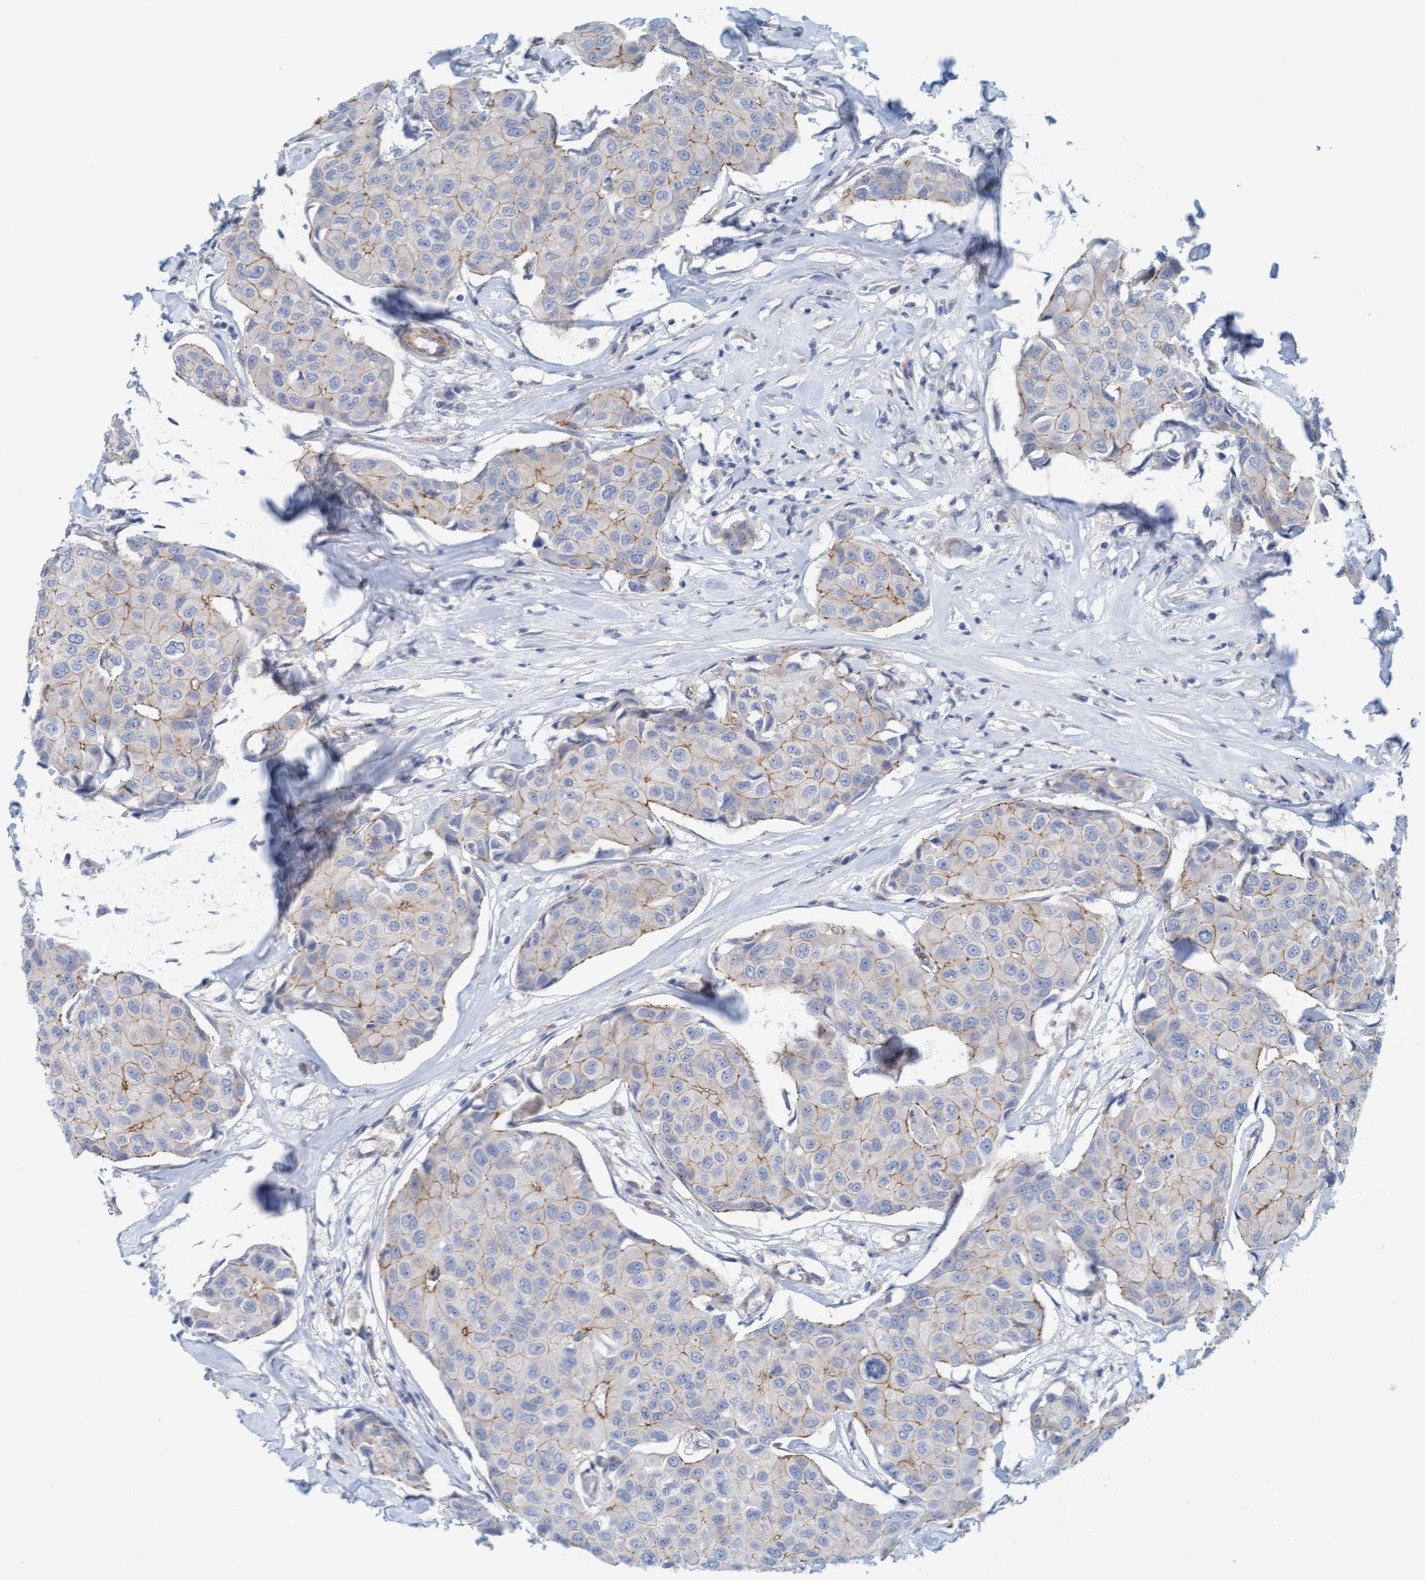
{"staining": {"intensity": "weak", "quantity": "<25%", "location": "cytoplasmic/membranous"}, "tissue": "breast cancer", "cell_type": "Tumor cells", "image_type": "cancer", "snomed": [{"axis": "morphology", "description": "Duct carcinoma"}, {"axis": "topography", "description": "Breast"}], "caption": "Immunohistochemistry micrograph of neoplastic tissue: invasive ductal carcinoma (breast) stained with DAB (3,3'-diaminobenzidine) exhibits no significant protein expression in tumor cells. (Brightfield microscopy of DAB immunohistochemistry (IHC) at high magnification).", "gene": "KRBA2", "patient": {"sex": "female", "age": 80}}